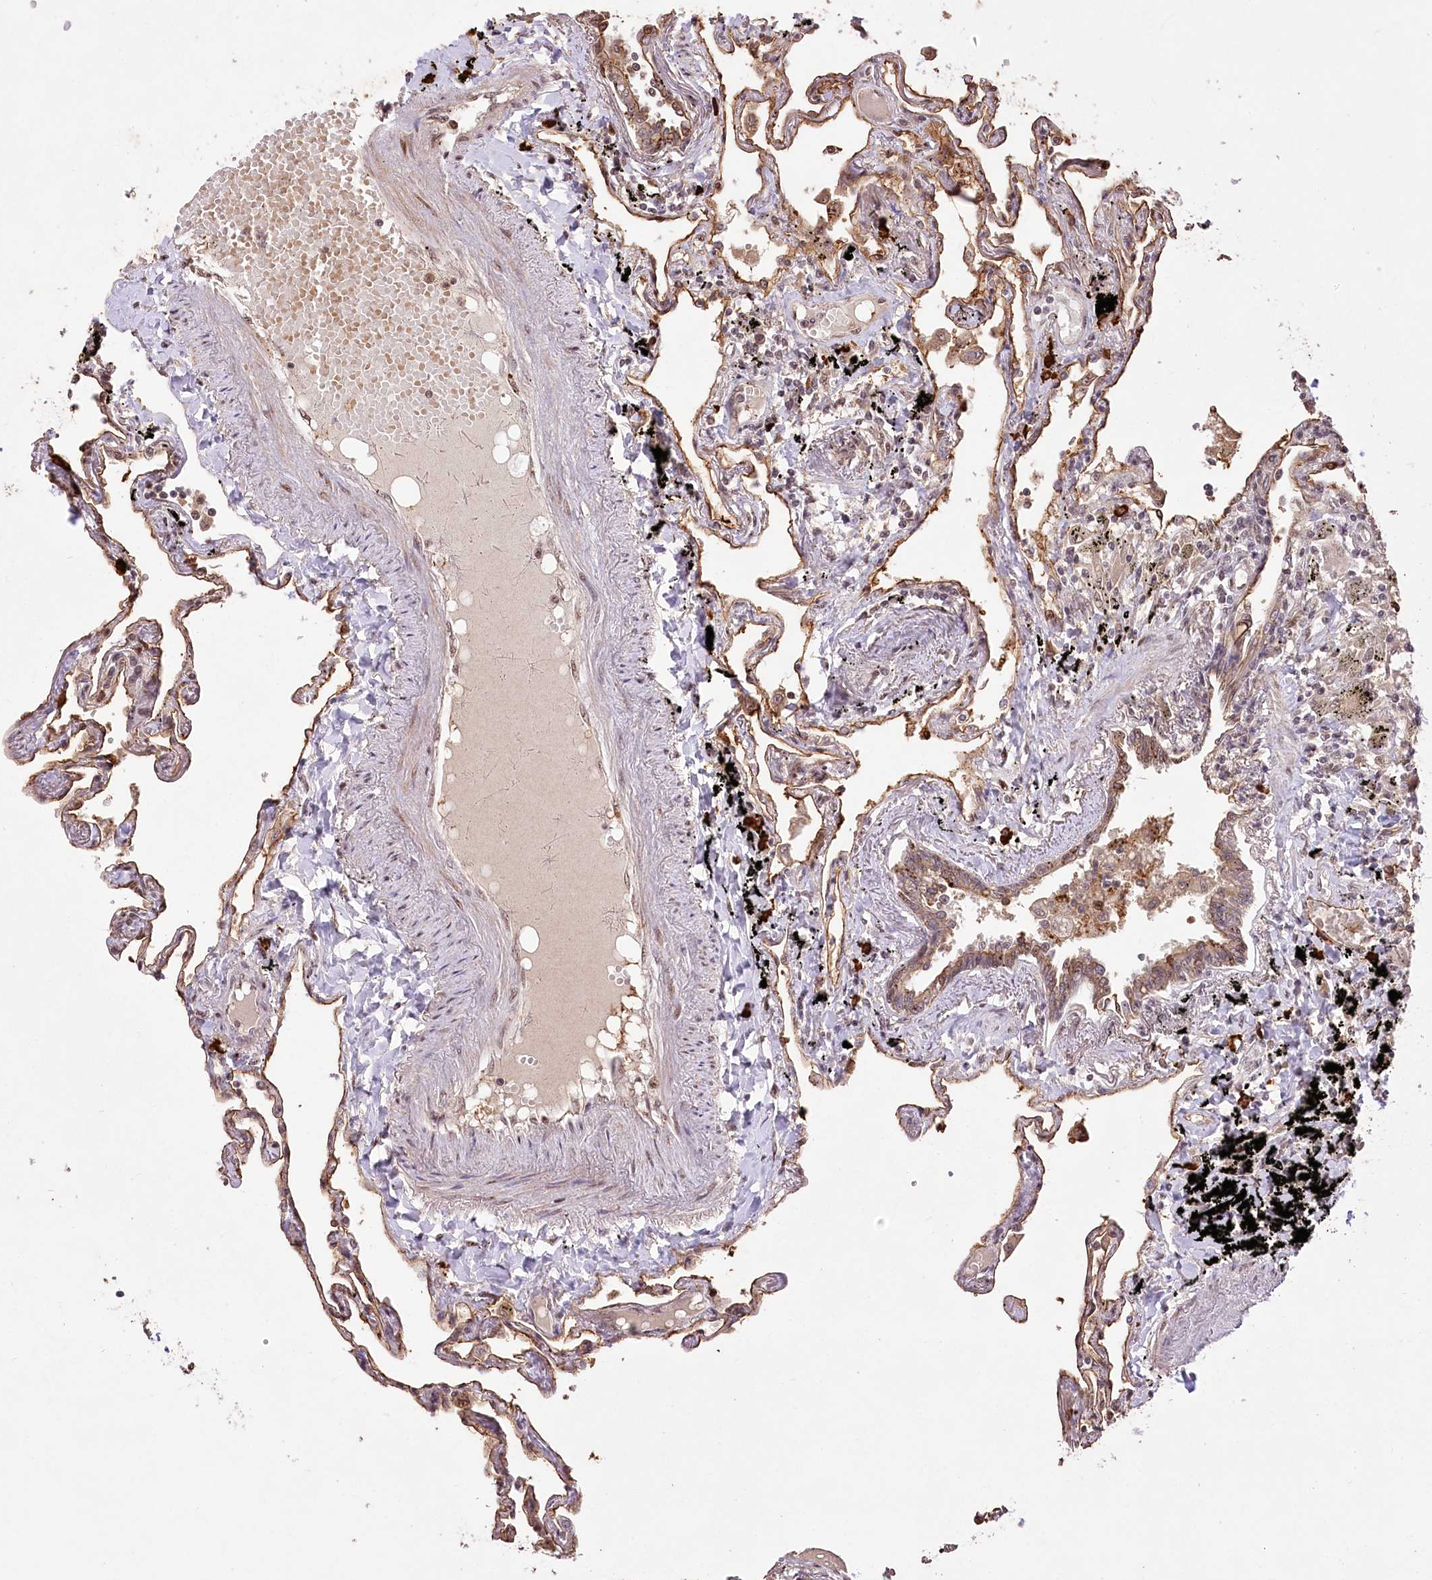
{"staining": {"intensity": "moderate", "quantity": ">75%", "location": "cytoplasmic/membranous"}, "tissue": "lung", "cell_type": "Alveolar cells", "image_type": "normal", "snomed": [{"axis": "morphology", "description": "Normal tissue, NOS"}, {"axis": "topography", "description": "Lung"}], "caption": "About >75% of alveolar cells in normal human lung exhibit moderate cytoplasmic/membranous protein positivity as visualized by brown immunohistochemical staining.", "gene": "PYROXD1", "patient": {"sex": "female", "age": 67}}